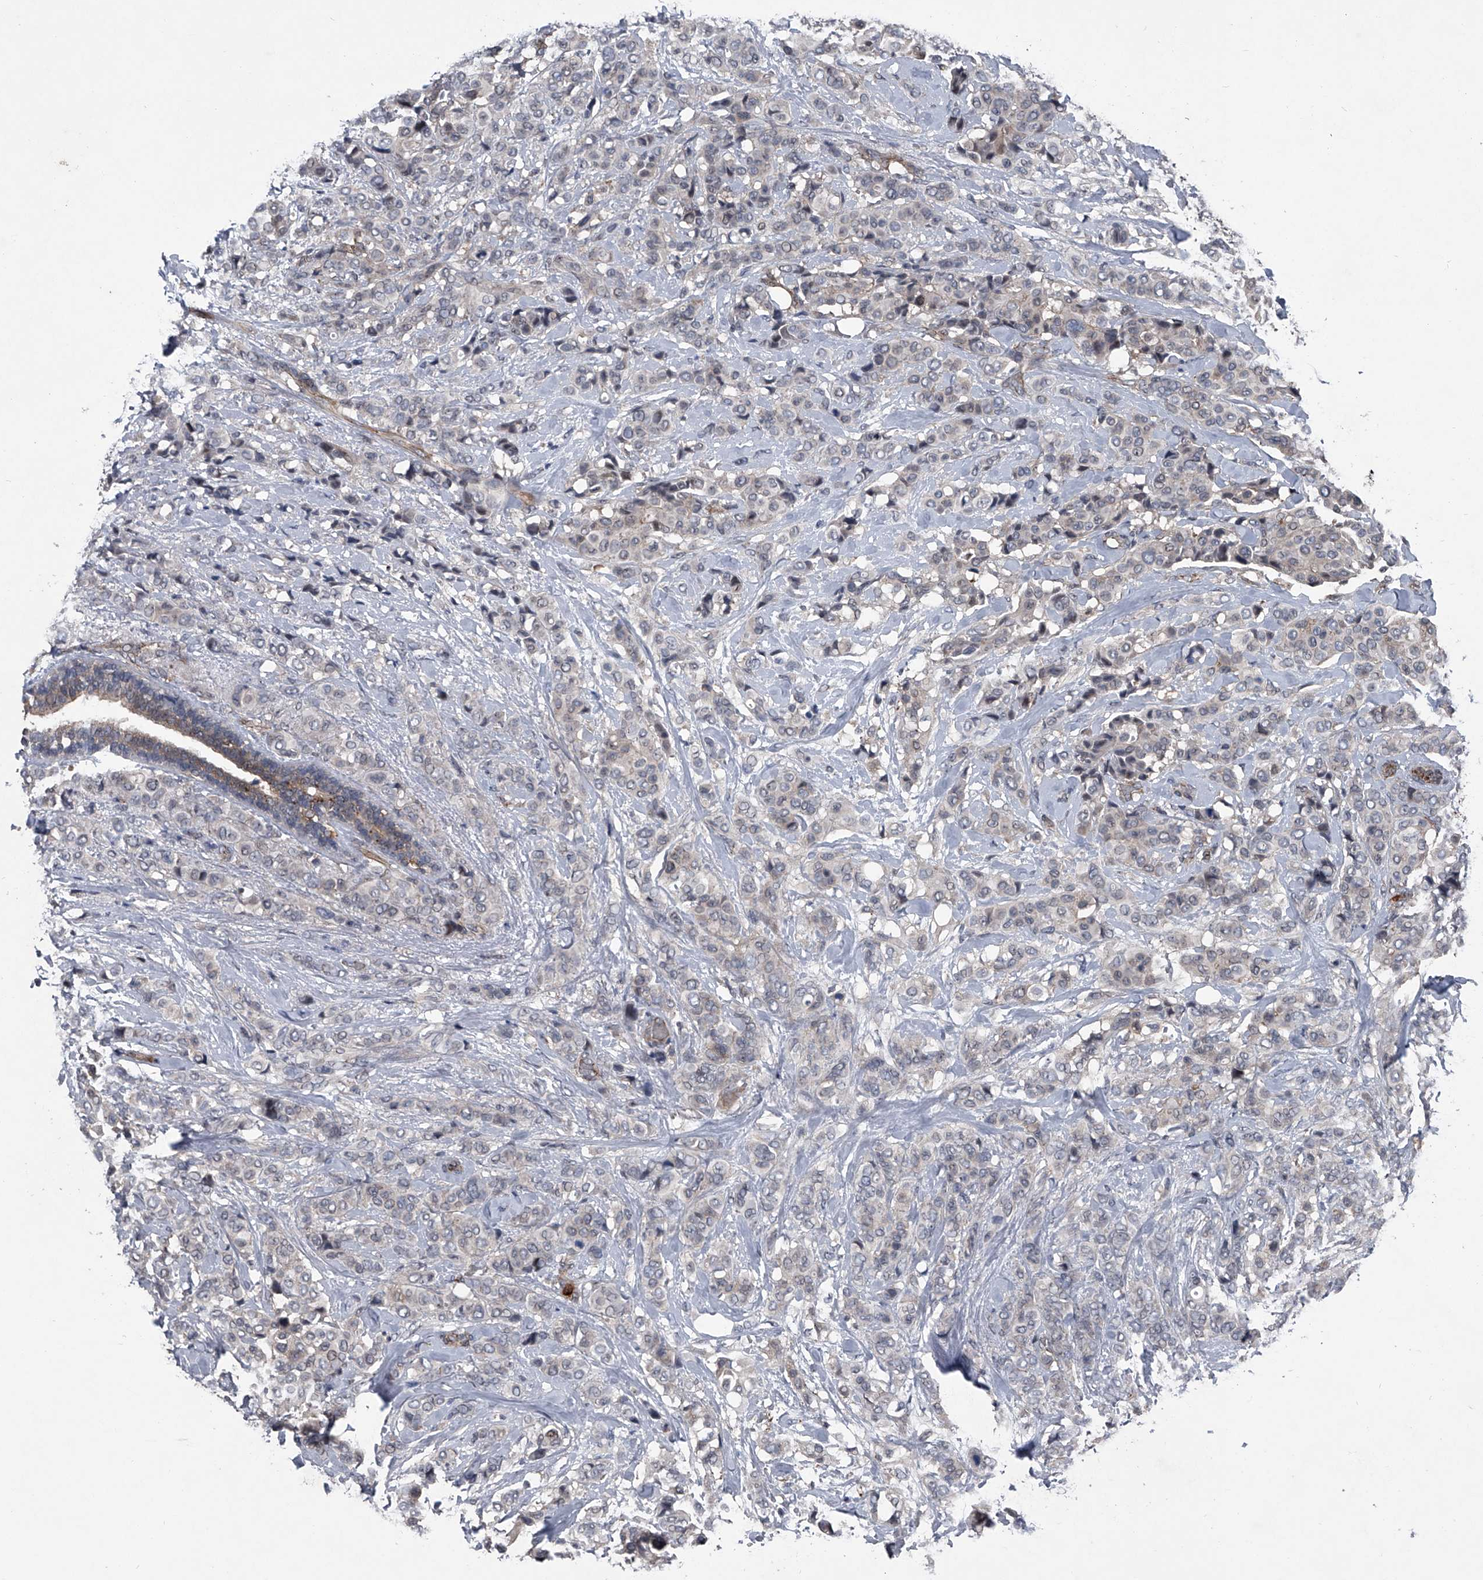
{"staining": {"intensity": "weak", "quantity": "<25%", "location": "cytoplasmic/membranous"}, "tissue": "breast cancer", "cell_type": "Tumor cells", "image_type": "cancer", "snomed": [{"axis": "morphology", "description": "Lobular carcinoma"}, {"axis": "topography", "description": "Breast"}], "caption": "Tumor cells show no significant expression in breast cancer (lobular carcinoma). (DAB (3,3'-diaminobenzidine) immunohistochemistry, high magnification).", "gene": "MAPKAP1", "patient": {"sex": "female", "age": 51}}